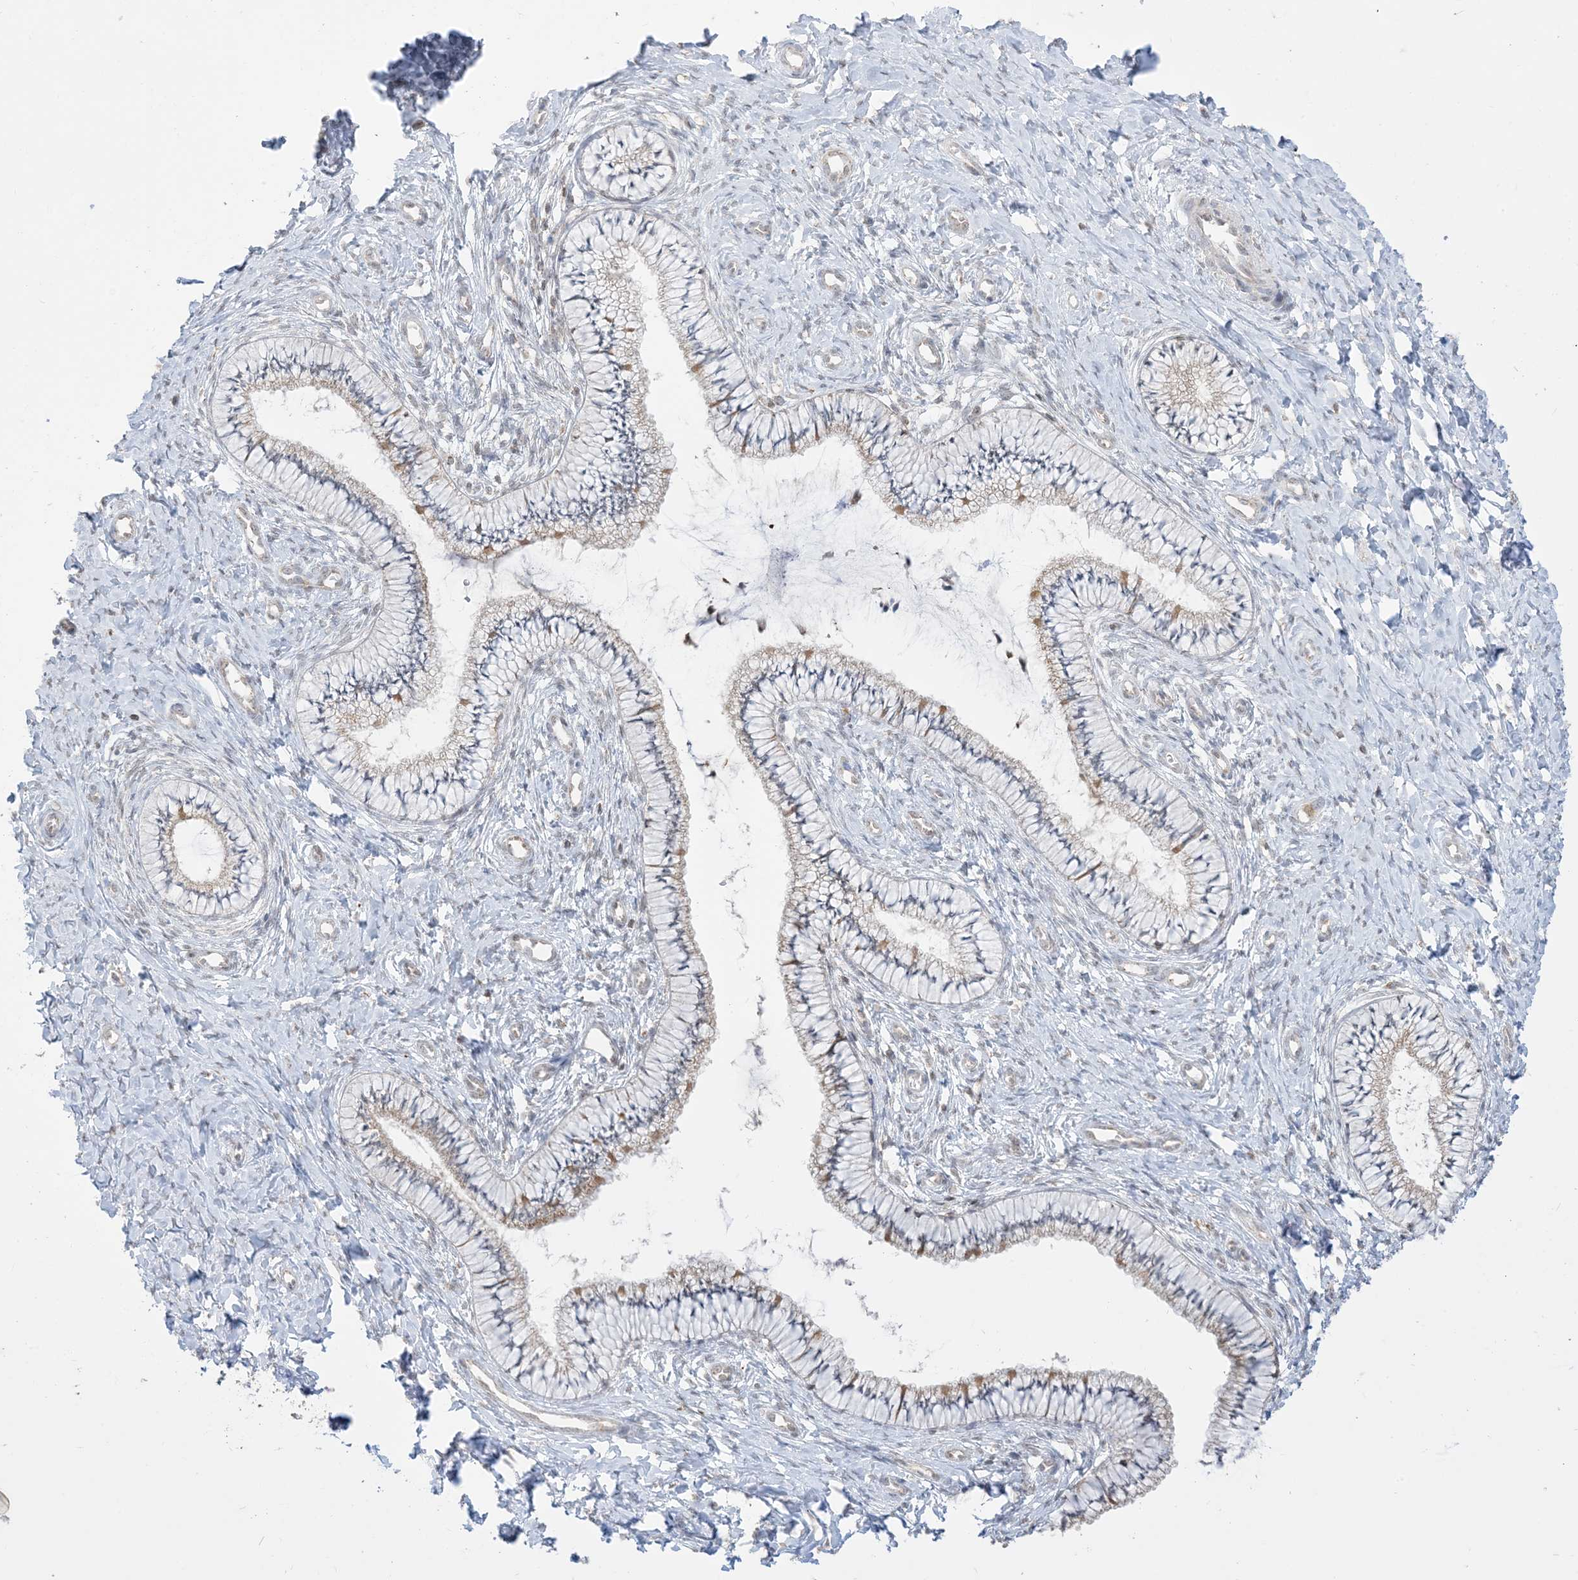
{"staining": {"intensity": "weak", "quantity": "25%-75%", "location": "cytoplasmic/membranous"}, "tissue": "cervix", "cell_type": "Glandular cells", "image_type": "normal", "snomed": [{"axis": "morphology", "description": "Normal tissue, NOS"}, {"axis": "topography", "description": "Cervix"}], "caption": "Protein staining of normal cervix exhibits weak cytoplasmic/membranous staining in approximately 25%-75% of glandular cells.", "gene": "KANSL3", "patient": {"sex": "female", "age": 36}}